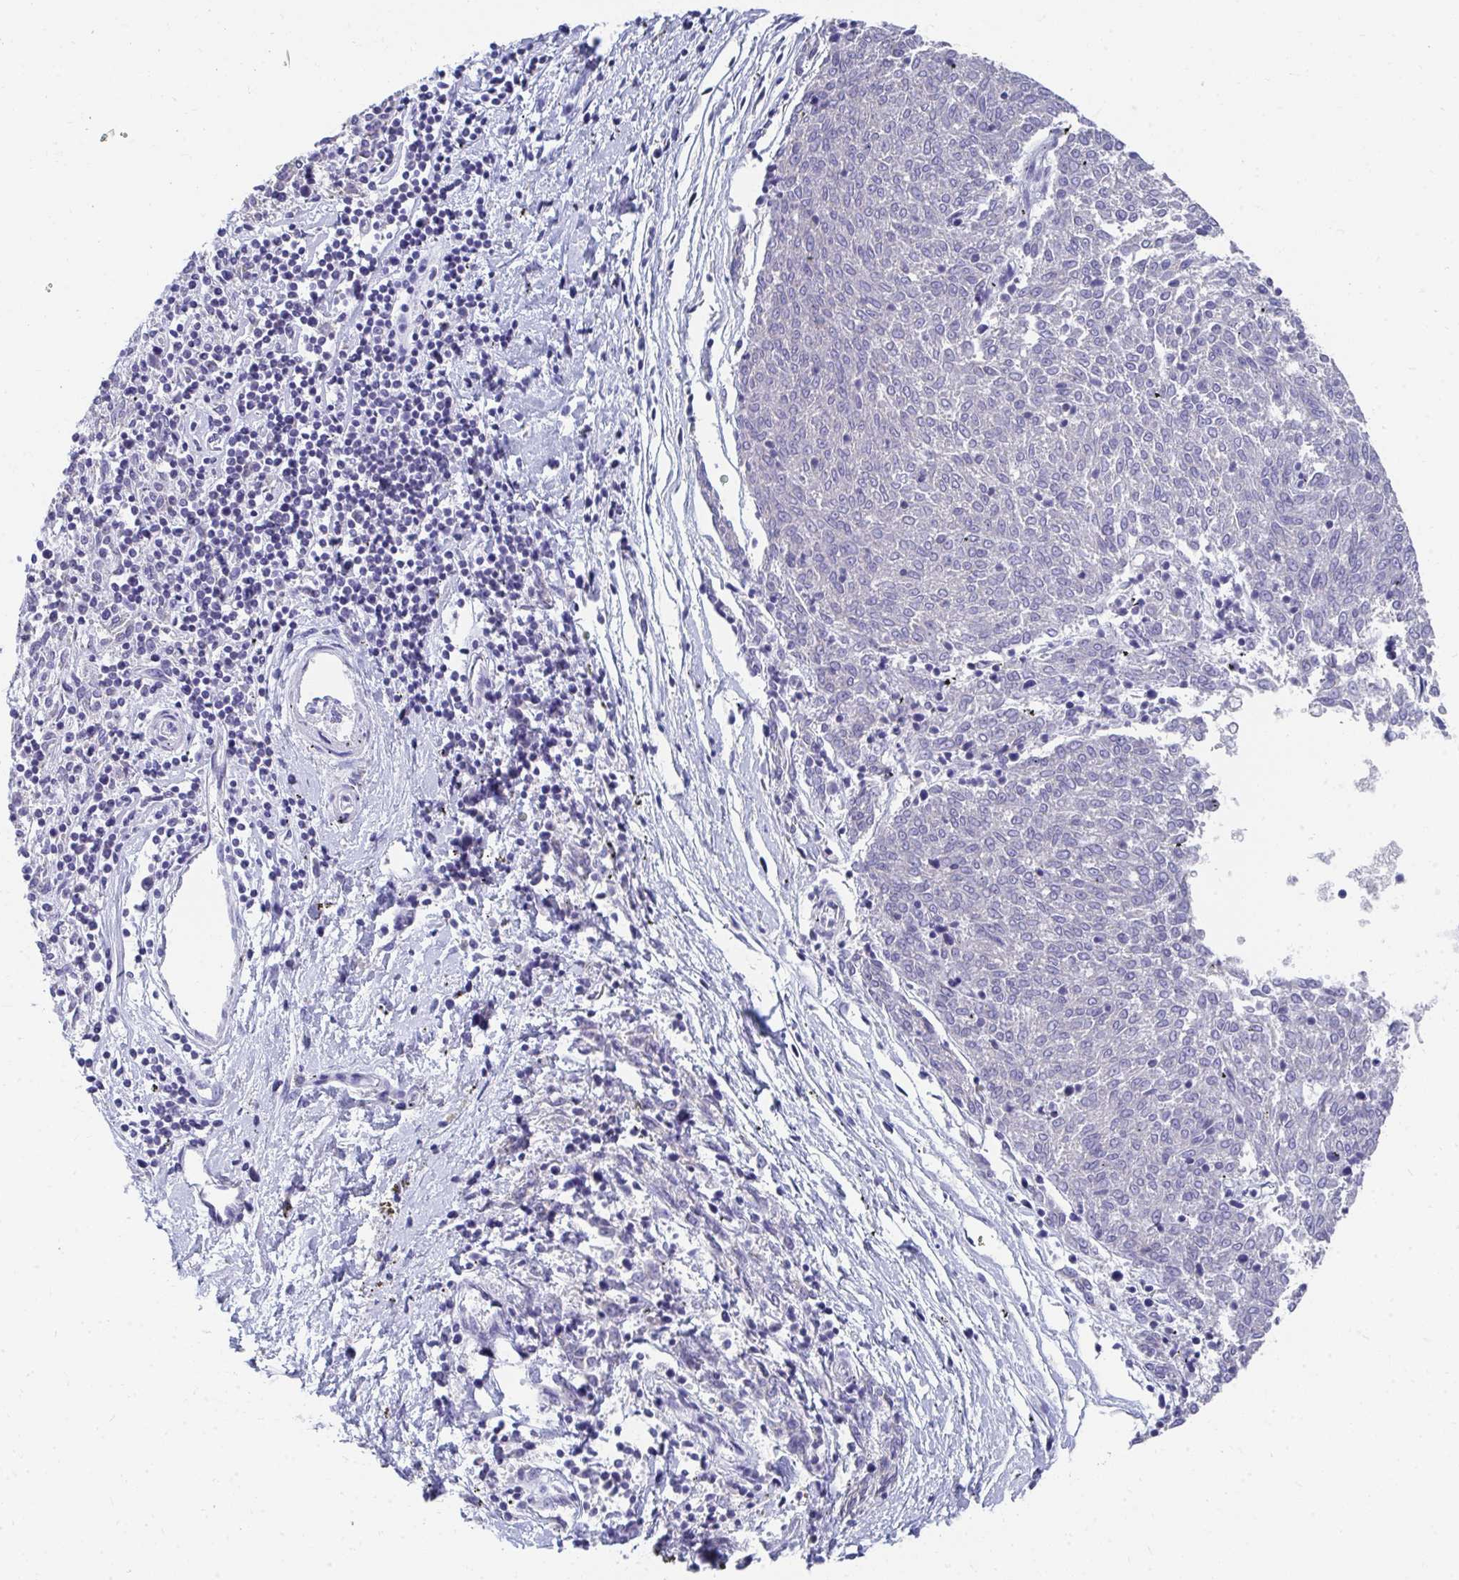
{"staining": {"intensity": "negative", "quantity": "none", "location": "none"}, "tissue": "melanoma", "cell_type": "Tumor cells", "image_type": "cancer", "snomed": [{"axis": "morphology", "description": "Malignant melanoma, NOS"}, {"axis": "topography", "description": "Skin"}], "caption": "Tumor cells are negative for protein expression in human melanoma. Brightfield microscopy of IHC stained with DAB (3,3'-diaminobenzidine) (brown) and hematoxylin (blue), captured at high magnification.", "gene": "TMPRSS2", "patient": {"sex": "female", "age": 72}}